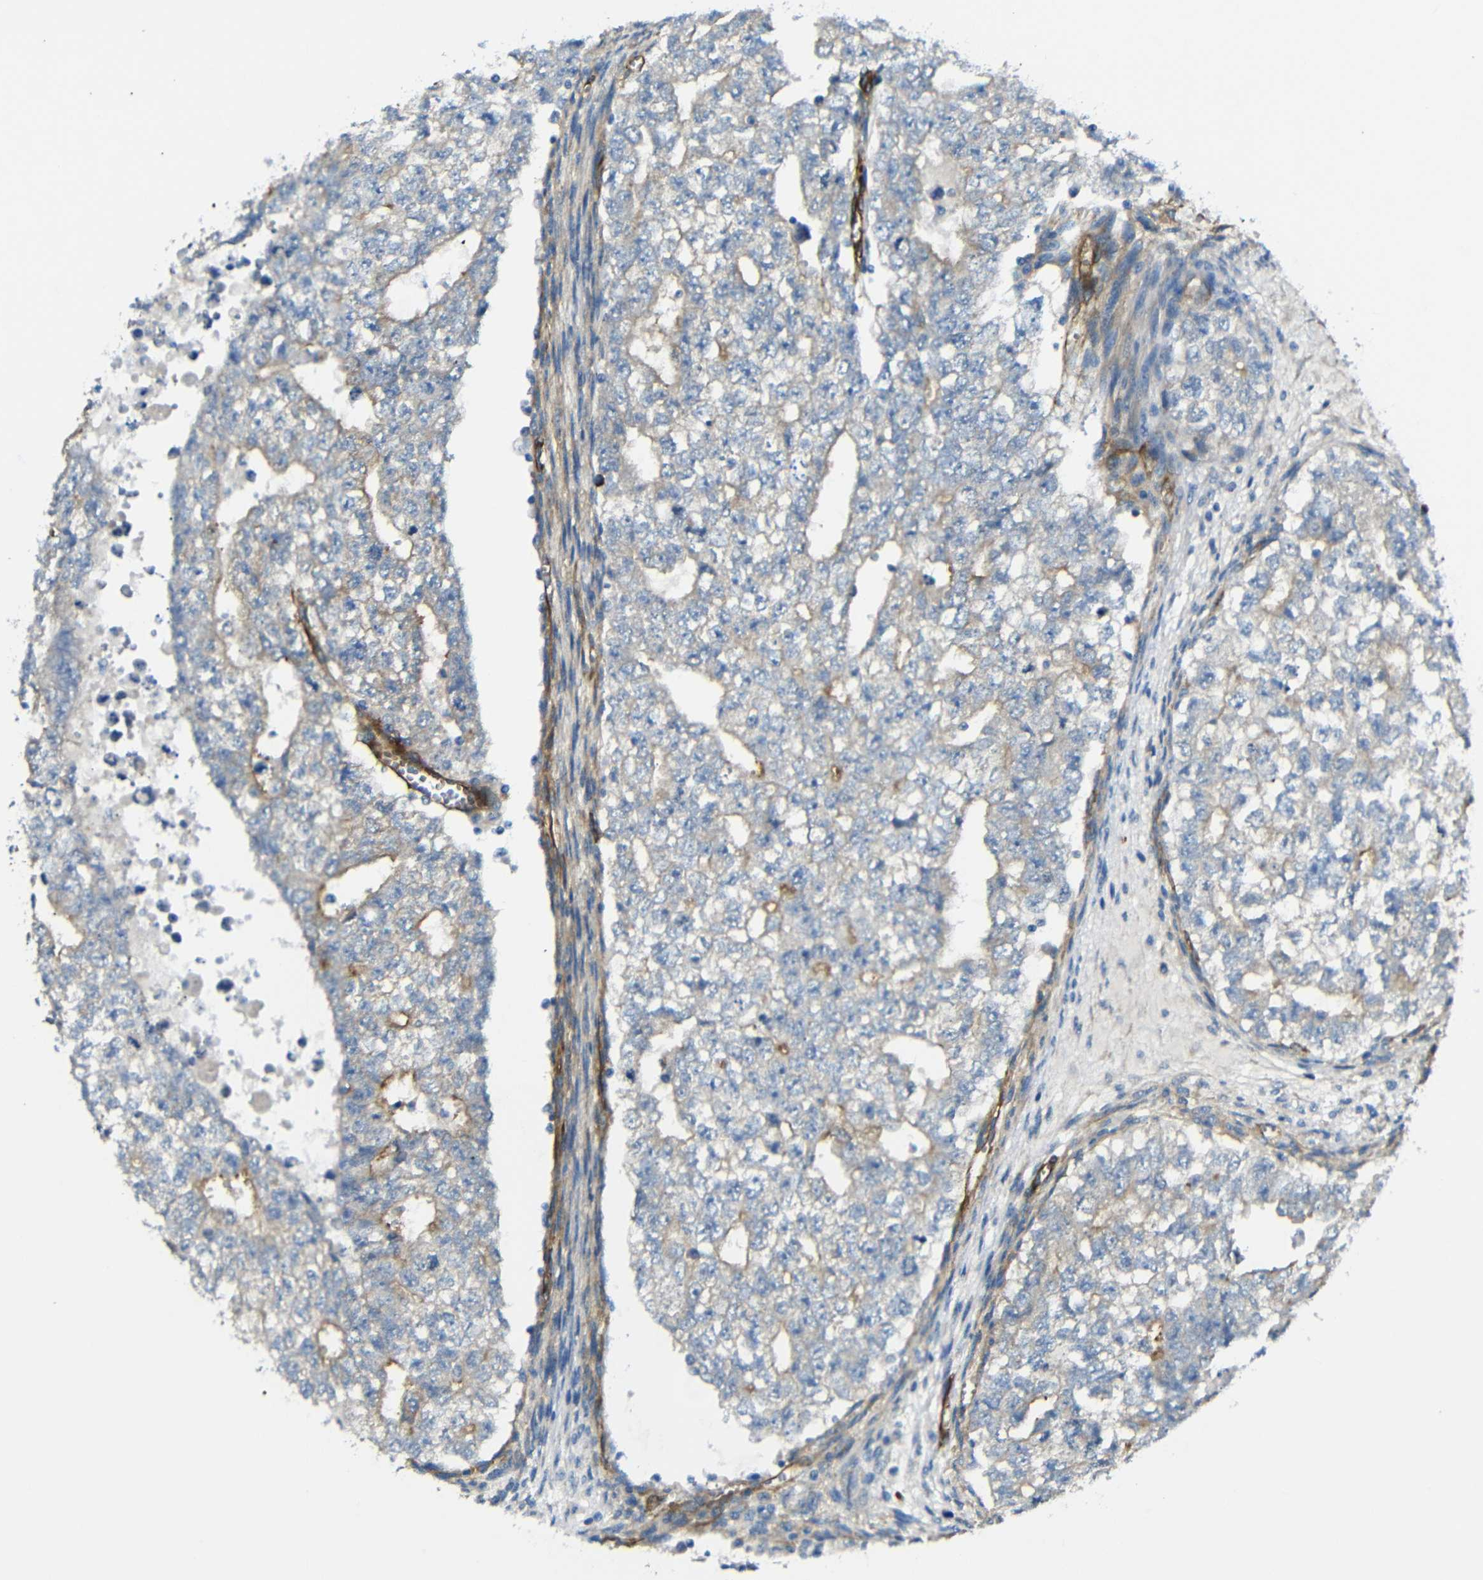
{"staining": {"intensity": "moderate", "quantity": "25%-75%", "location": "cytoplasmic/membranous"}, "tissue": "testis cancer", "cell_type": "Tumor cells", "image_type": "cancer", "snomed": [{"axis": "morphology", "description": "Seminoma, NOS"}, {"axis": "morphology", "description": "Carcinoma, Embryonal, NOS"}, {"axis": "topography", "description": "Testis"}], "caption": "Immunohistochemistry (IHC) micrograph of human testis seminoma stained for a protein (brown), which exhibits medium levels of moderate cytoplasmic/membranous staining in approximately 25%-75% of tumor cells.", "gene": "MYO1B", "patient": {"sex": "male", "age": 38}}